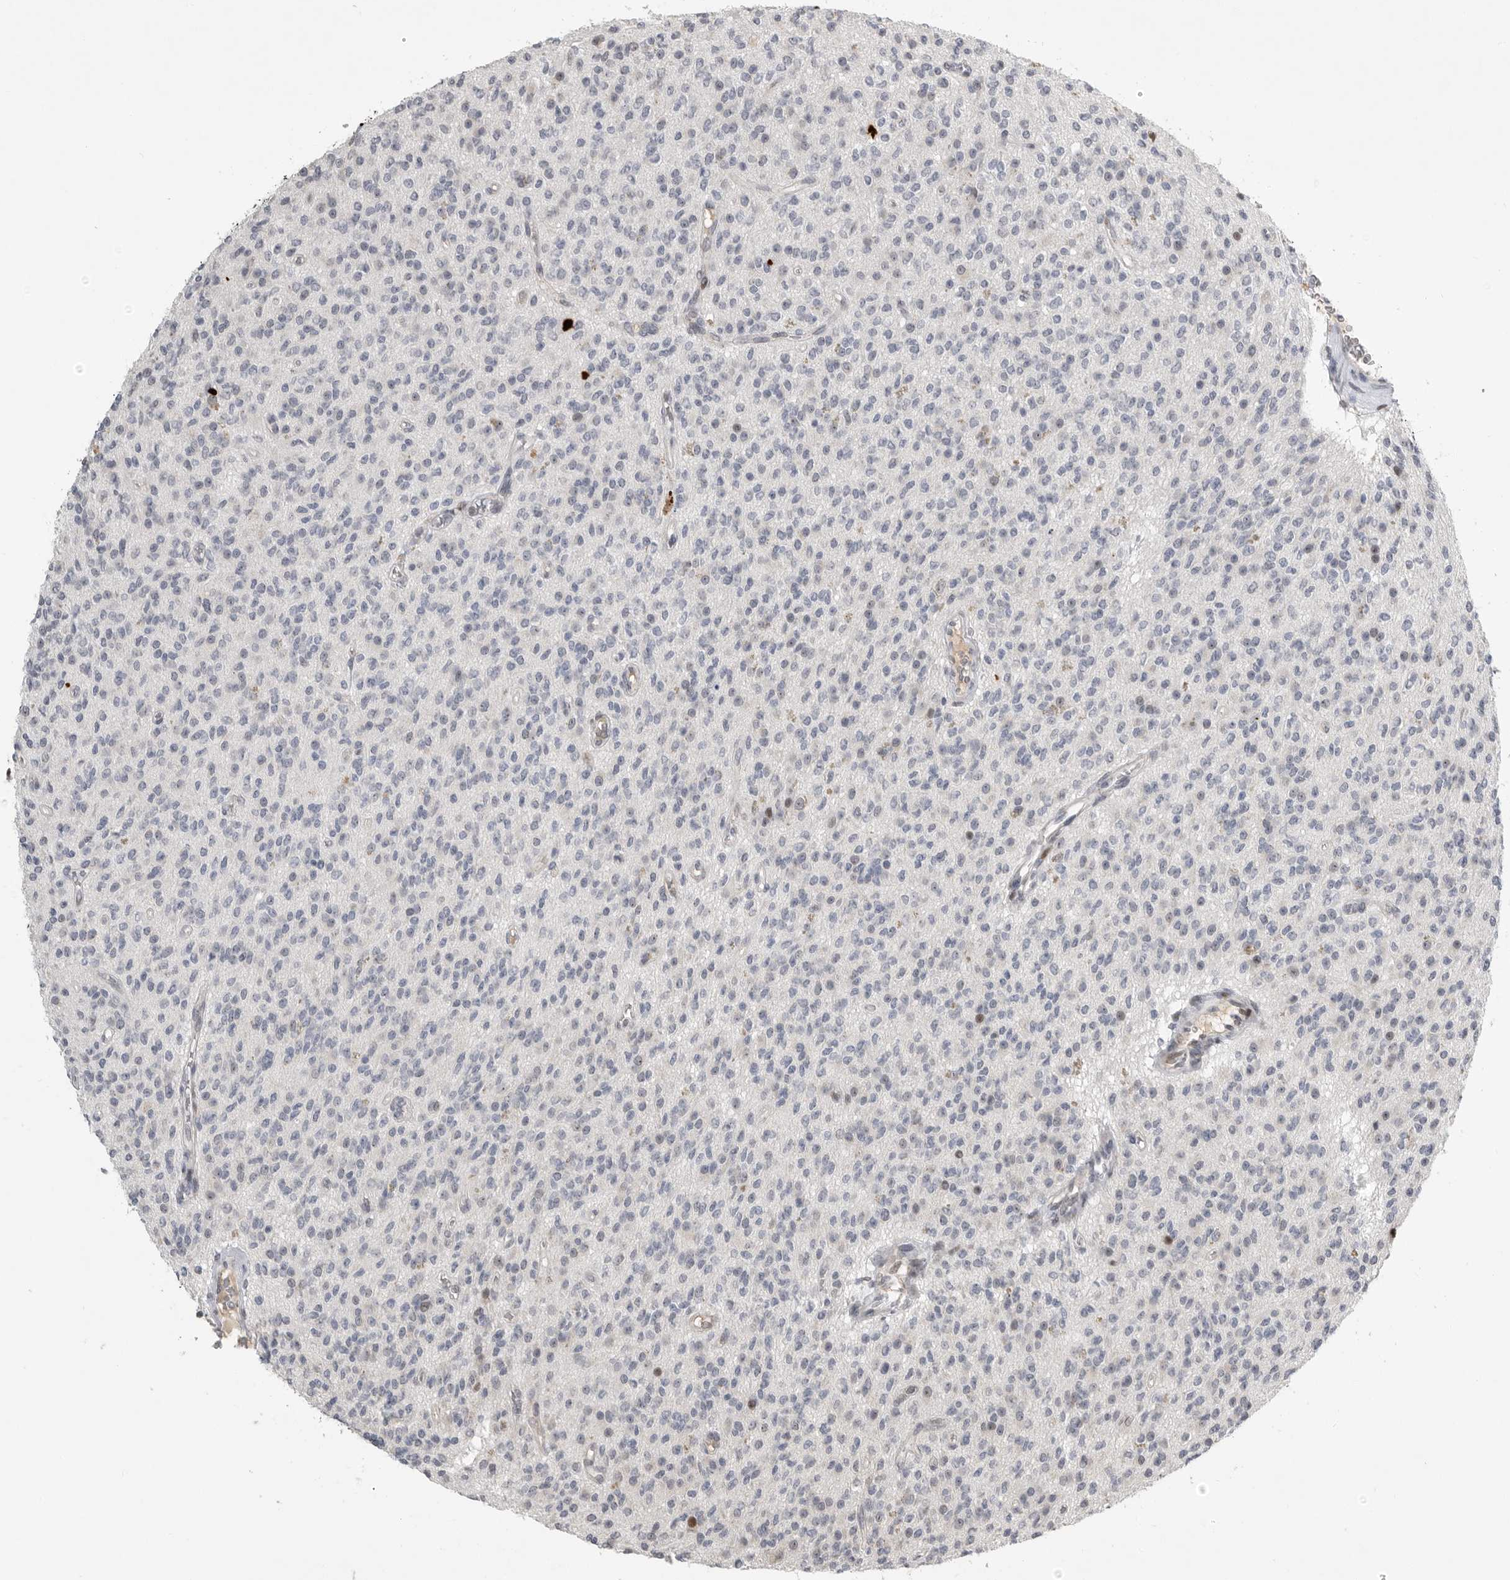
{"staining": {"intensity": "negative", "quantity": "none", "location": "none"}, "tissue": "glioma", "cell_type": "Tumor cells", "image_type": "cancer", "snomed": [{"axis": "morphology", "description": "Glioma, malignant, High grade"}, {"axis": "topography", "description": "Brain"}], "caption": "High power microscopy histopathology image of an immunohistochemistry (IHC) micrograph of glioma, revealing no significant expression in tumor cells. Nuclei are stained in blue.", "gene": "PCMTD1", "patient": {"sex": "male", "age": 34}}